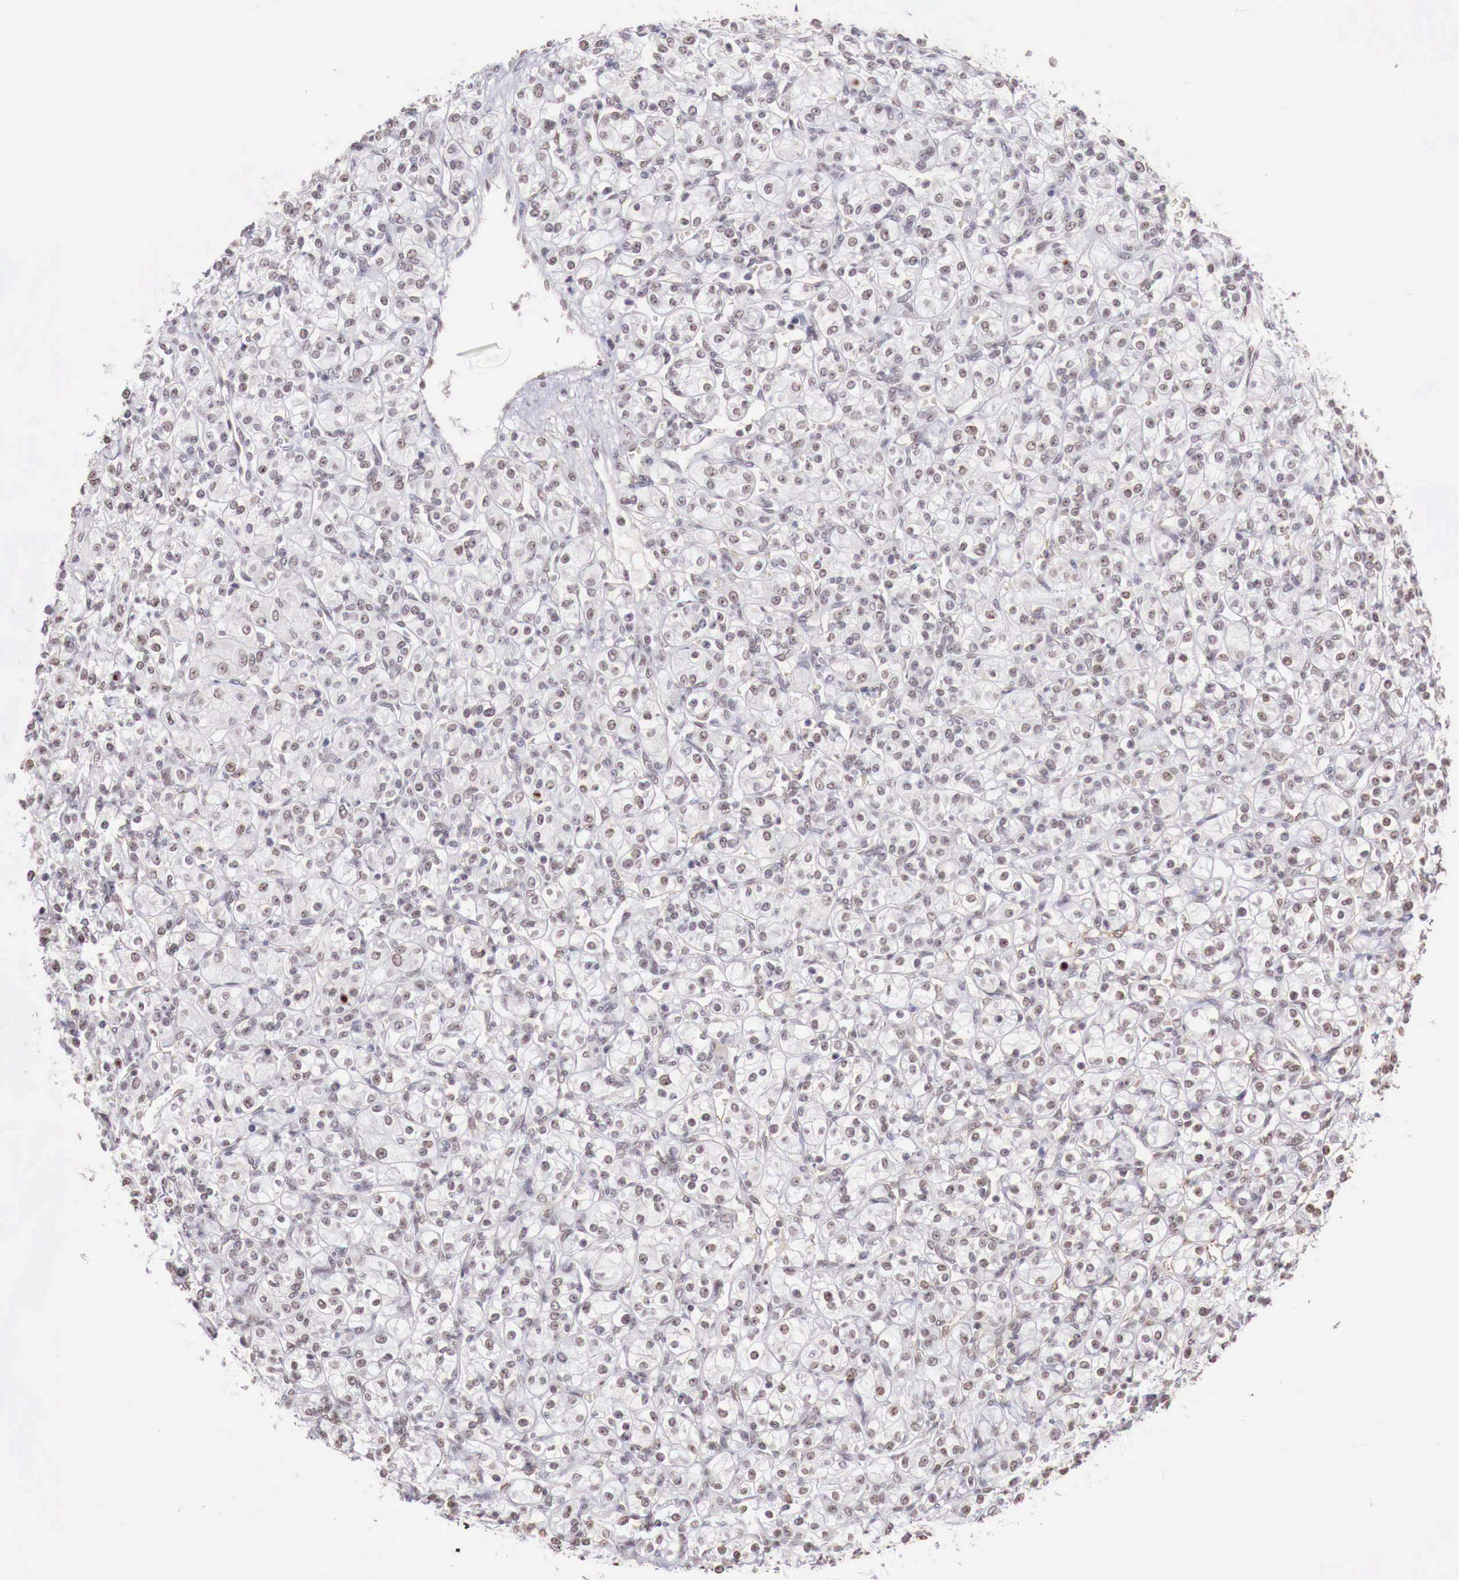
{"staining": {"intensity": "weak", "quantity": "25%-75%", "location": "nuclear"}, "tissue": "renal cancer", "cell_type": "Tumor cells", "image_type": "cancer", "snomed": [{"axis": "morphology", "description": "Adenocarcinoma, NOS"}, {"axis": "topography", "description": "Kidney"}], "caption": "This histopathology image exhibits IHC staining of adenocarcinoma (renal), with low weak nuclear positivity in approximately 25%-75% of tumor cells.", "gene": "FOXP2", "patient": {"sex": "male", "age": 77}}